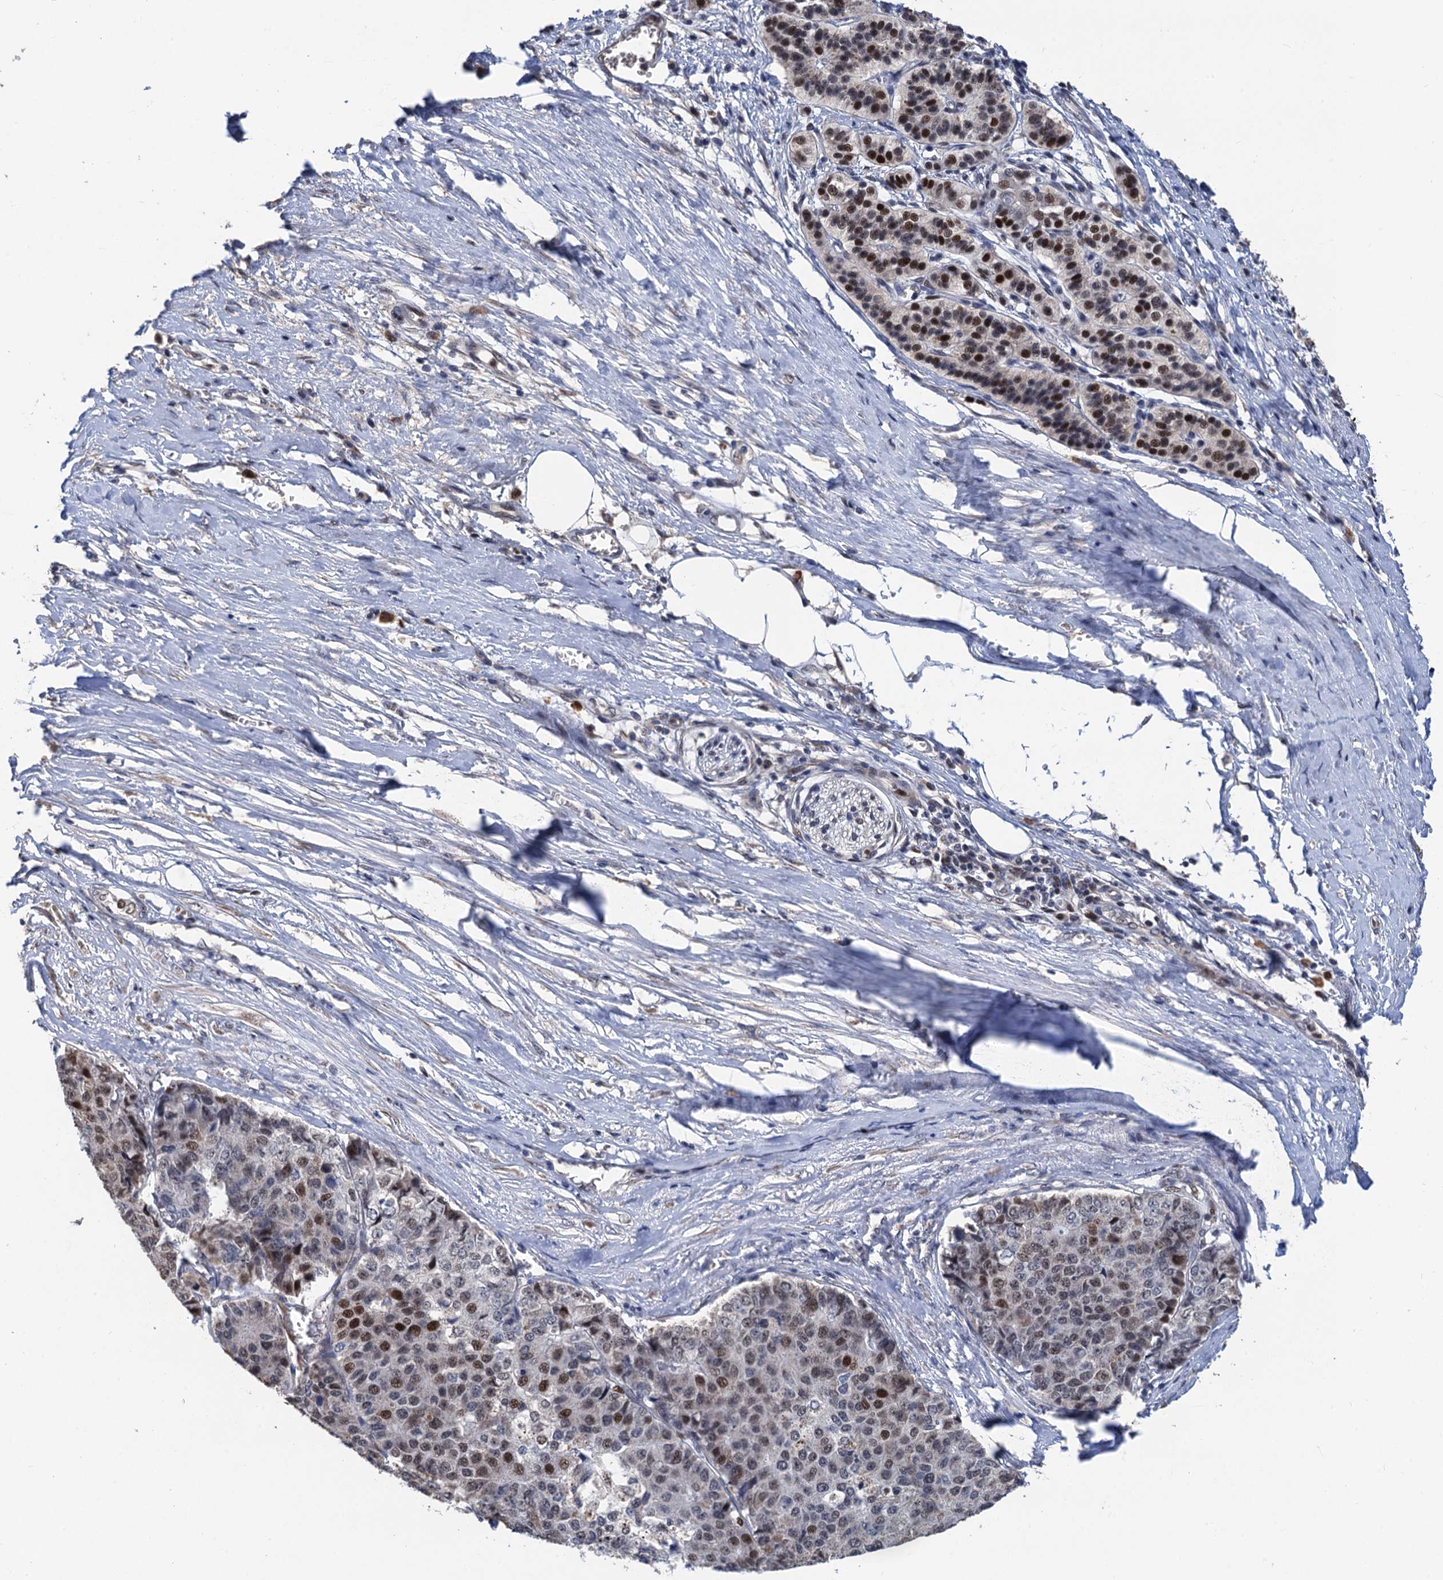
{"staining": {"intensity": "moderate", "quantity": ">75%", "location": "nuclear"}, "tissue": "pancreatic cancer", "cell_type": "Tumor cells", "image_type": "cancer", "snomed": [{"axis": "morphology", "description": "Adenocarcinoma, NOS"}, {"axis": "topography", "description": "Pancreas"}], "caption": "A brown stain shows moderate nuclear positivity of a protein in pancreatic cancer (adenocarcinoma) tumor cells. (IHC, brightfield microscopy, high magnification).", "gene": "TSEN34", "patient": {"sex": "male", "age": 50}}